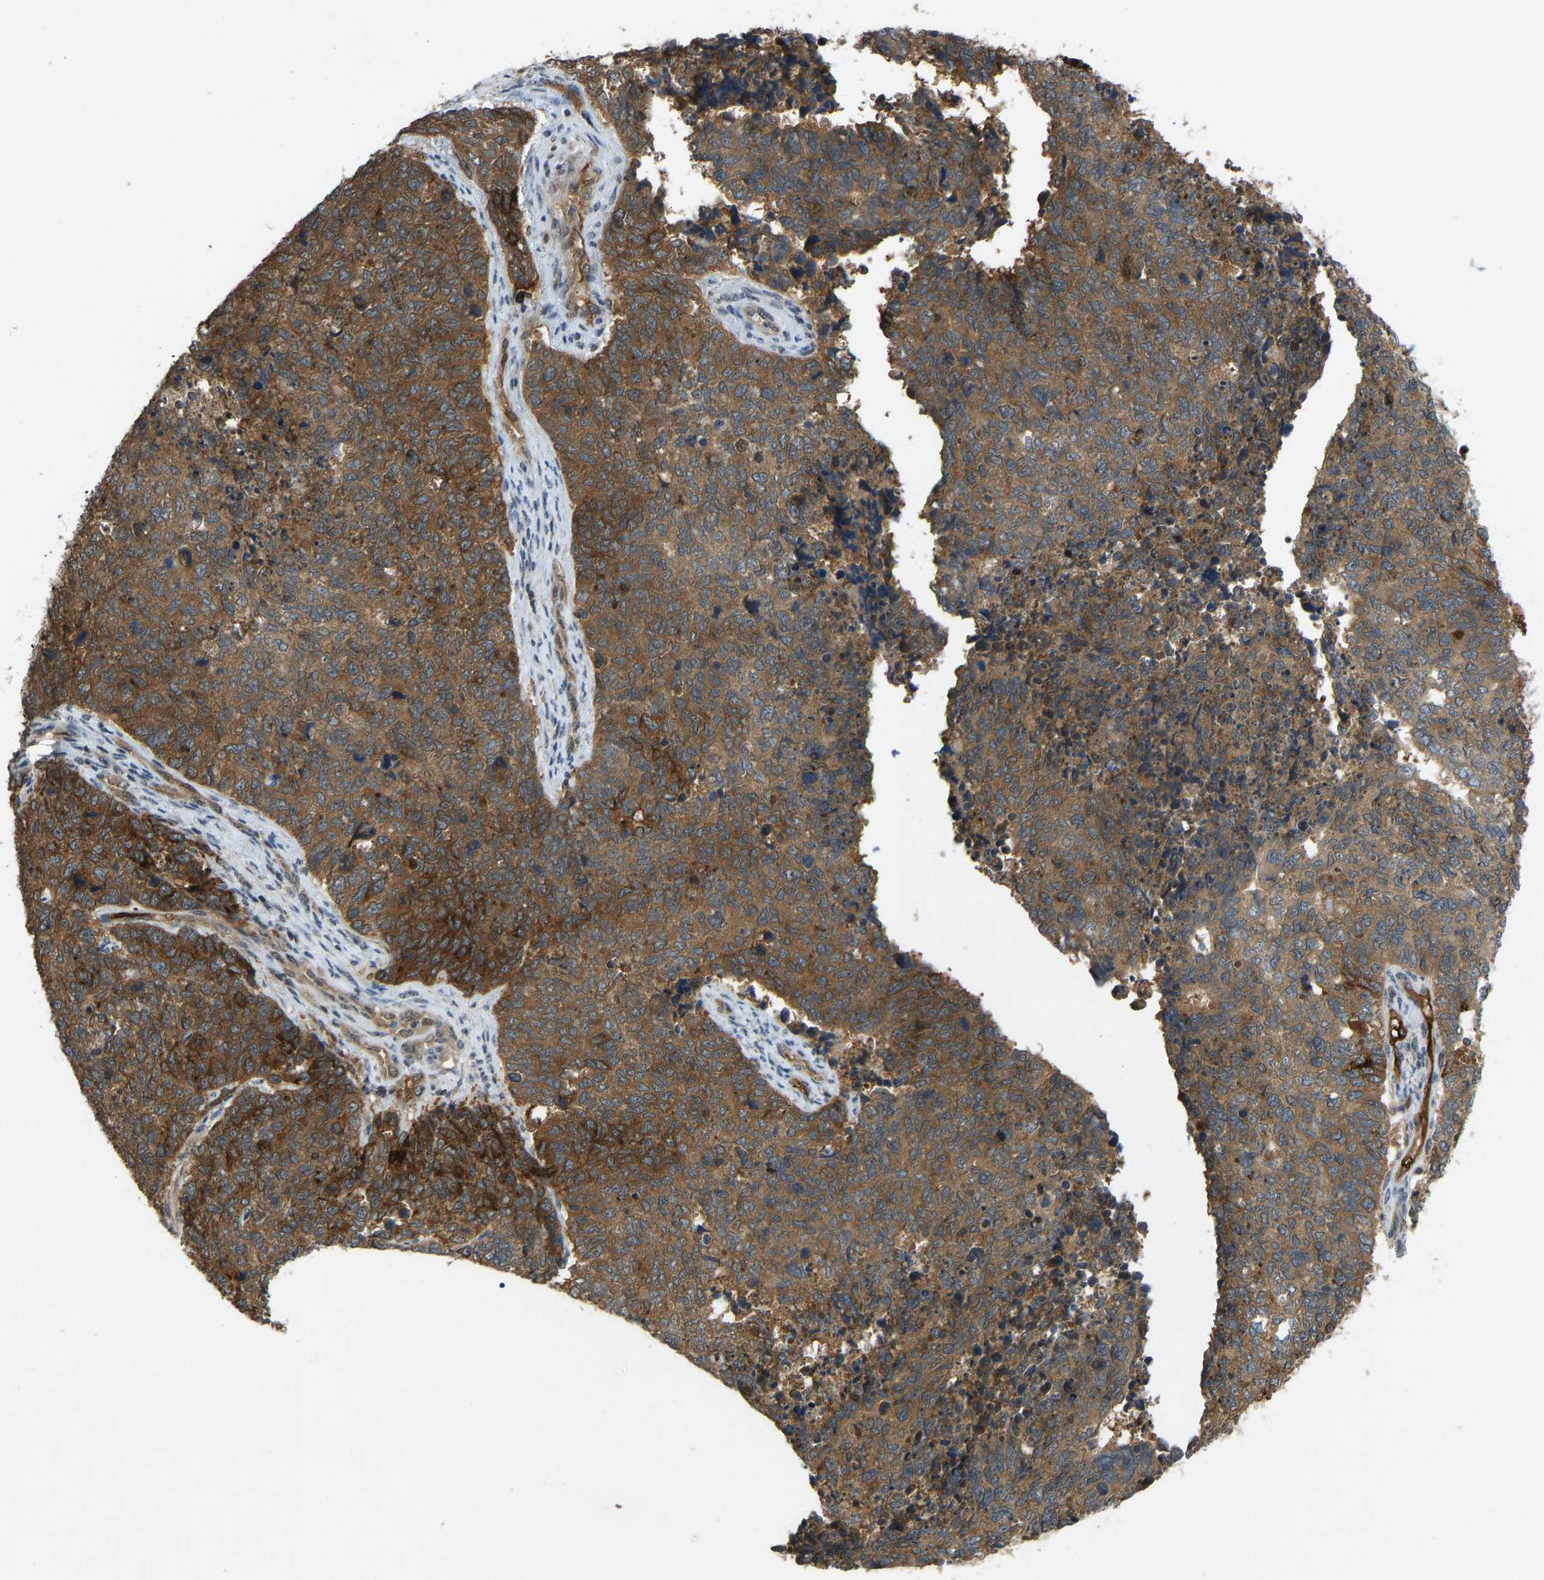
{"staining": {"intensity": "strong", "quantity": ">75%", "location": "cytoplasmic/membranous"}, "tissue": "cervical cancer", "cell_type": "Tumor cells", "image_type": "cancer", "snomed": [{"axis": "morphology", "description": "Squamous cell carcinoma, NOS"}, {"axis": "topography", "description": "Cervix"}], "caption": "The immunohistochemical stain labels strong cytoplasmic/membranous positivity in tumor cells of cervical cancer (squamous cell carcinoma) tissue.", "gene": "CCT8", "patient": {"sex": "female", "age": 63}}